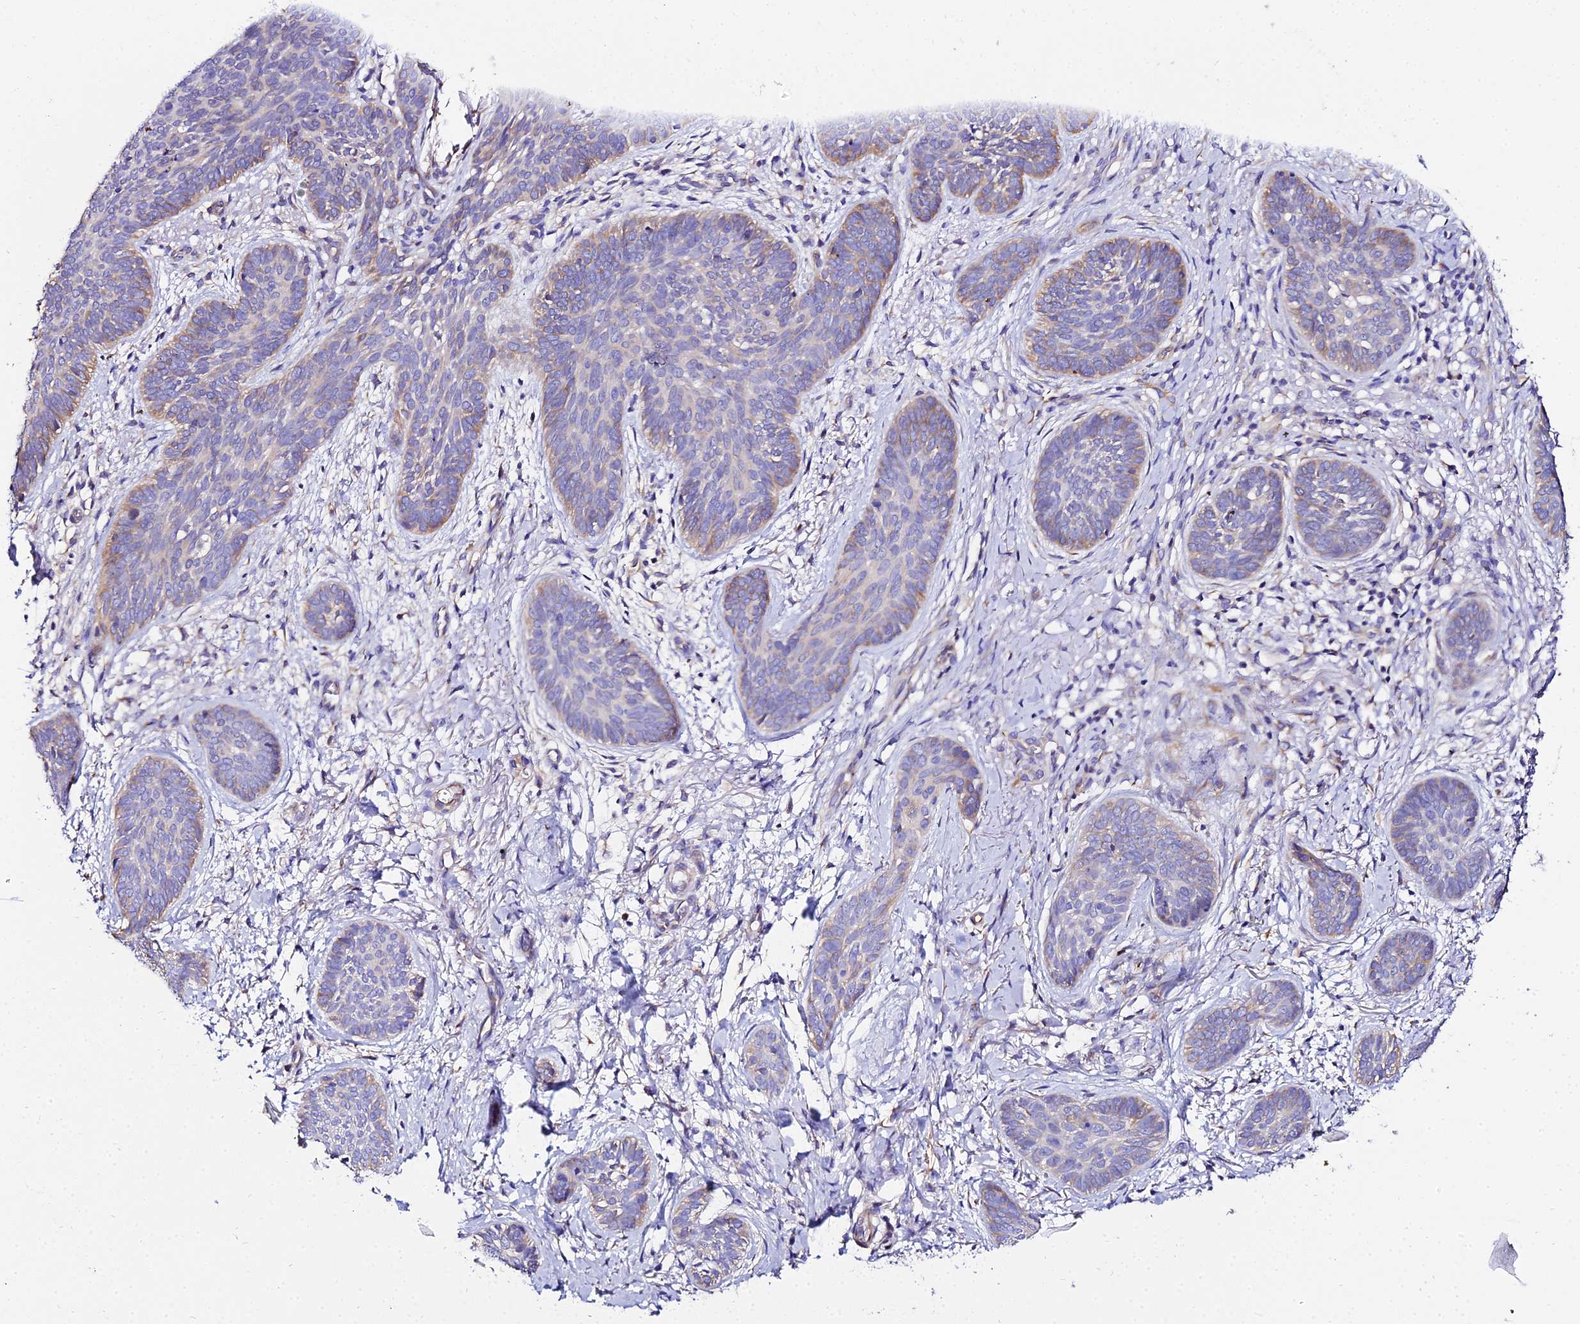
{"staining": {"intensity": "moderate", "quantity": "<25%", "location": "cytoplasmic/membranous"}, "tissue": "skin cancer", "cell_type": "Tumor cells", "image_type": "cancer", "snomed": [{"axis": "morphology", "description": "Basal cell carcinoma"}, {"axis": "topography", "description": "Skin"}], "caption": "Skin cancer (basal cell carcinoma) stained for a protein (brown) shows moderate cytoplasmic/membranous positive expression in approximately <25% of tumor cells.", "gene": "TUBA3D", "patient": {"sex": "female", "age": 81}}